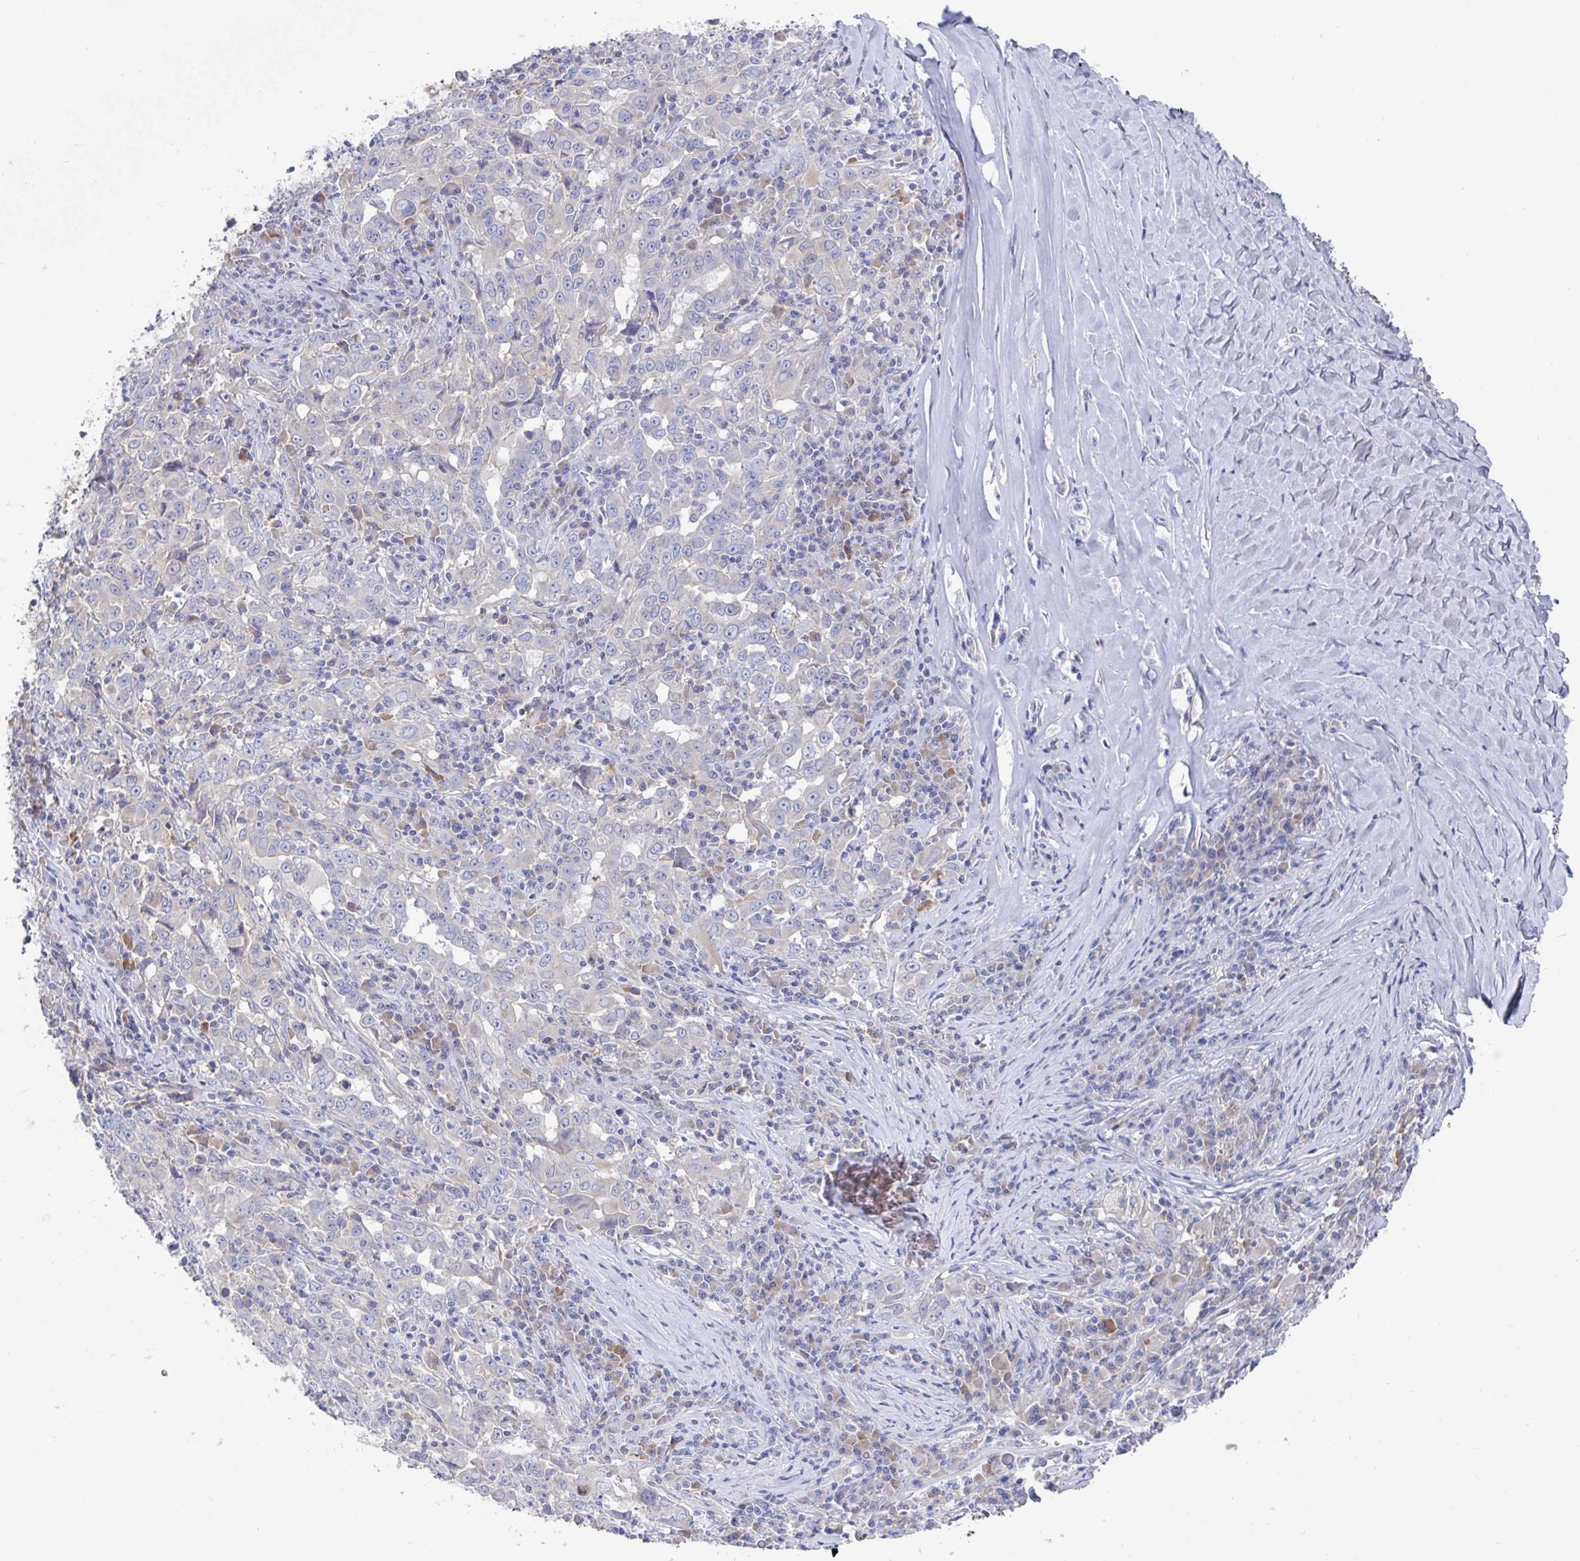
{"staining": {"intensity": "negative", "quantity": "none", "location": "none"}, "tissue": "lung cancer", "cell_type": "Tumor cells", "image_type": "cancer", "snomed": [{"axis": "morphology", "description": "Adenocarcinoma, NOS"}, {"axis": "topography", "description": "Lung"}], "caption": "Lung cancer (adenocarcinoma) was stained to show a protein in brown. There is no significant positivity in tumor cells.", "gene": "GPR148", "patient": {"sex": "male", "age": 67}}